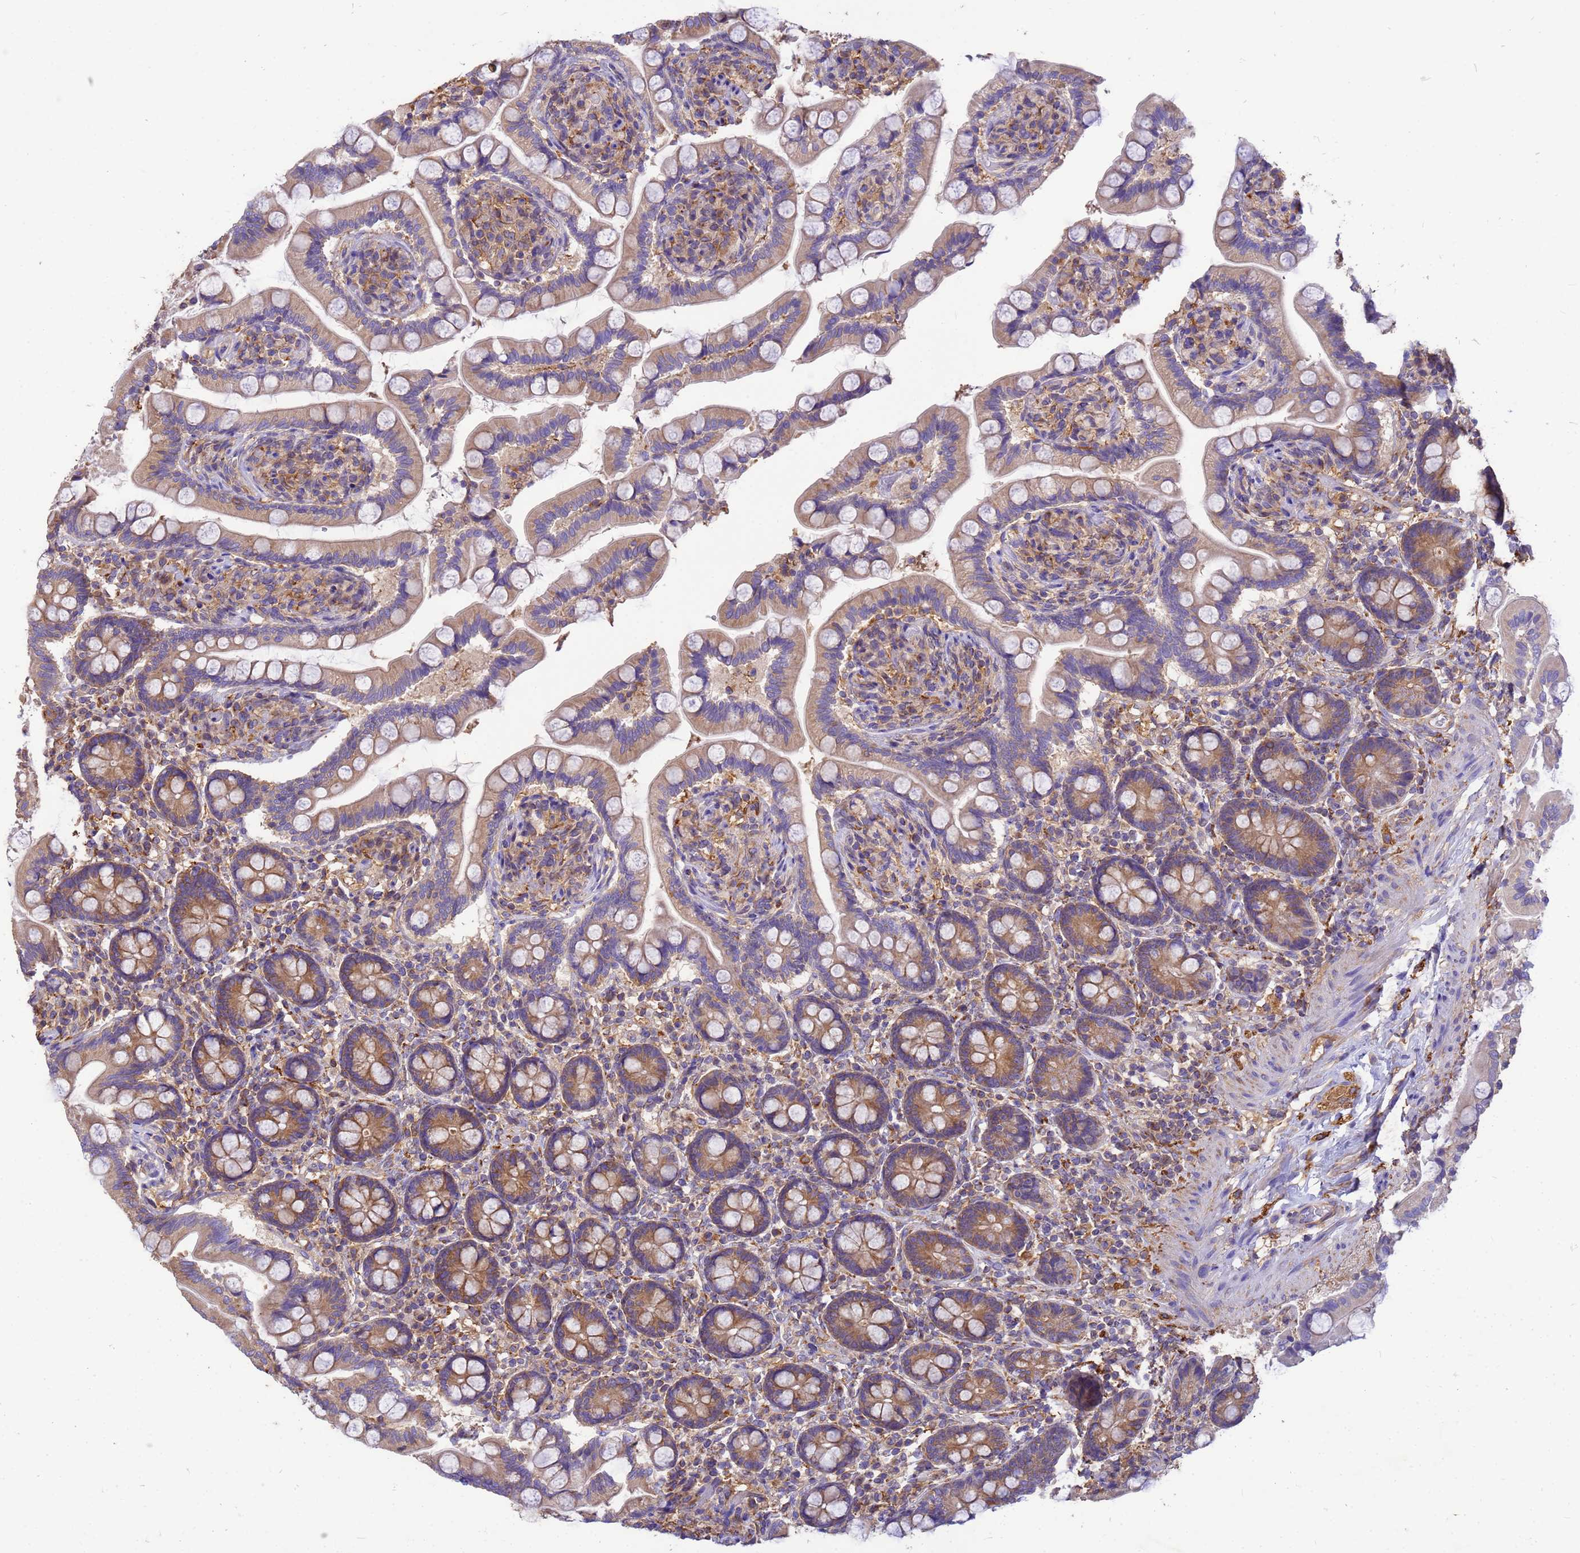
{"staining": {"intensity": "moderate", "quantity": ">75%", "location": "cytoplasmic/membranous"}, "tissue": "small intestine", "cell_type": "Glandular cells", "image_type": "normal", "snomed": [{"axis": "morphology", "description": "Normal tissue, NOS"}, {"axis": "topography", "description": "Small intestine"}], "caption": "Moderate cytoplasmic/membranous protein staining is appreciated in about >75% of glandular cells in small intestine. The protein is stained brown, and the nuclei are stained in blue (DAB (3,3'-diaminobenzidine) IHC with brightfield microscopy, high magnification).", "gene": "ENSG00000198211", "patient": {"sex": "female", "age": 64}}